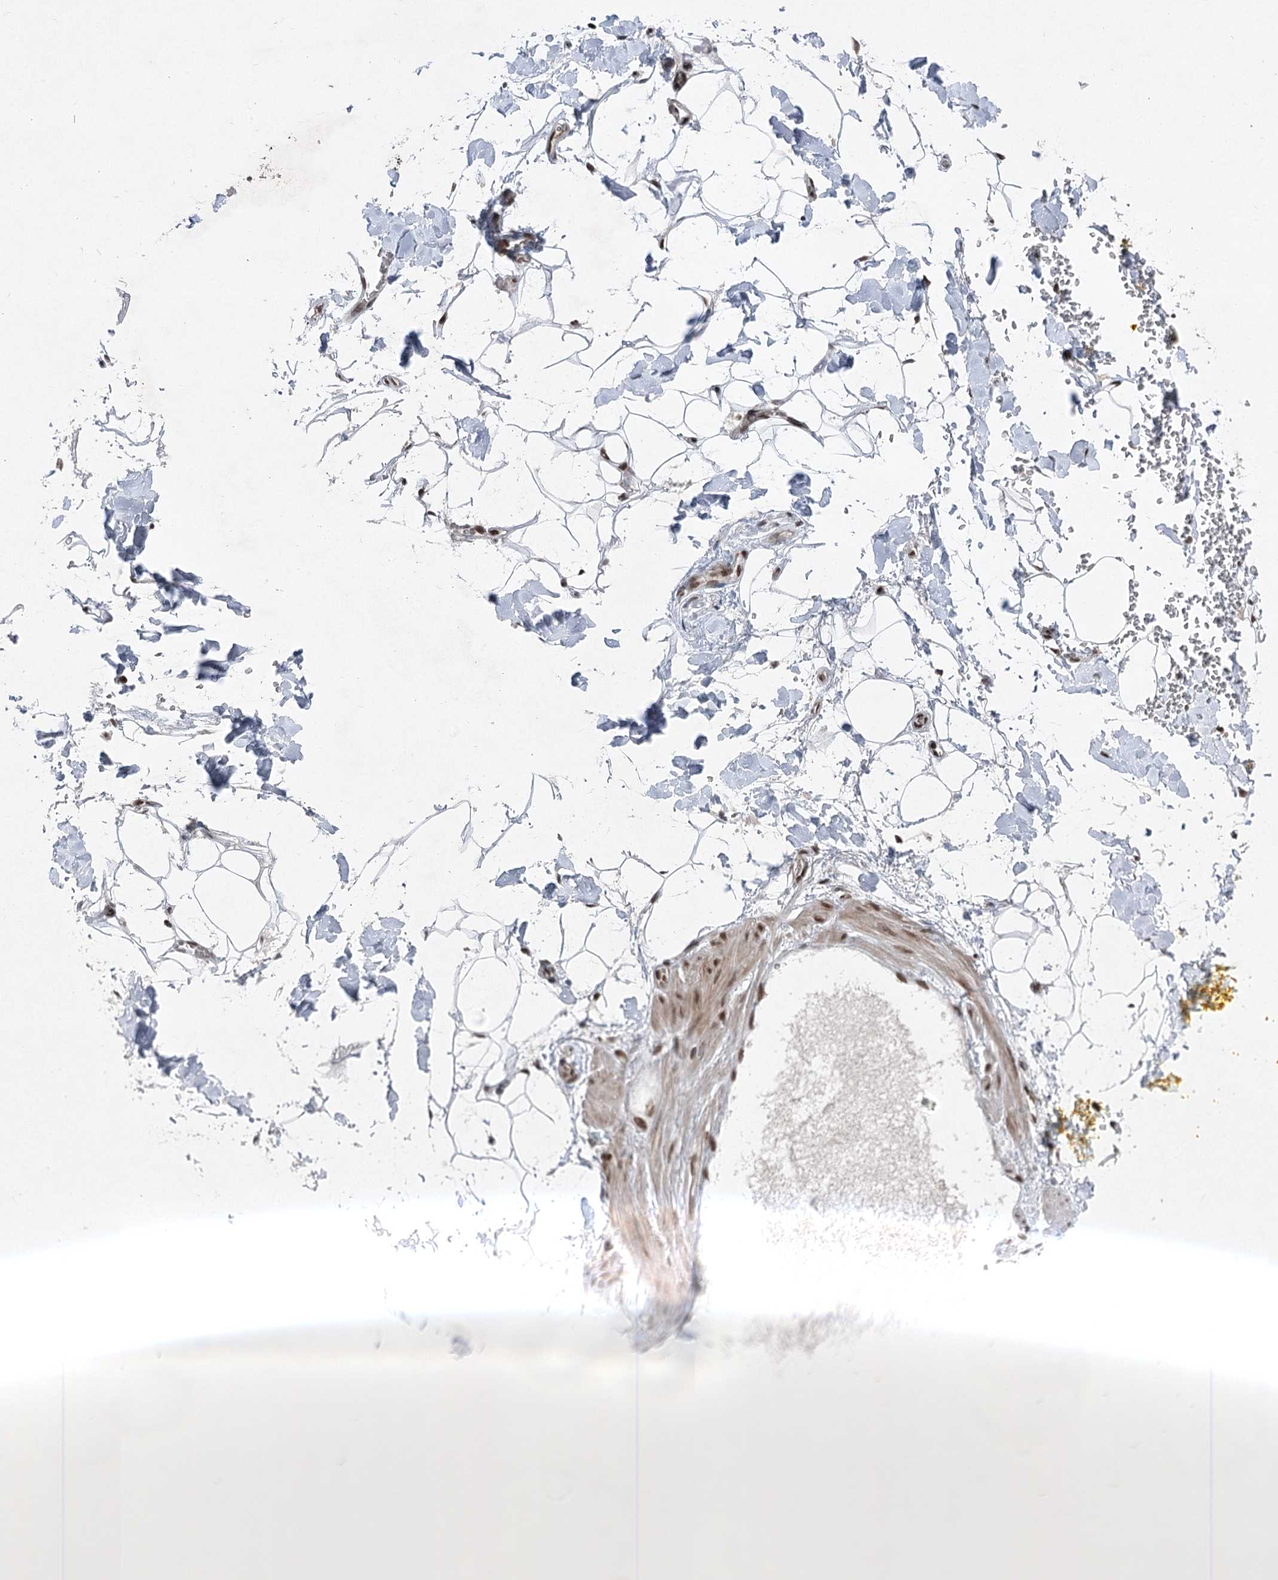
{"staining": {"intensity": "moderate", "quantity": "25%-75%", "location": "nuclear"}, "tissue": "adipose tissue", "cell_type": "Adipocytes", "image_type": "normal", "snomed": [{"axis": "morphology", "description": "Normal tissue, NOS"}, {"axis": "morphology", "description": "Adenocarcinoma, NOS"}, {"axis": "topography", "description": "Pancreas"}, {"axis": "topography", "description": "Peripheral nerve tissue"}], "caption": "Protein staining of normal adipose tissue exhibits moderate nuclear staining in about 25%-75% of adipocytes.", "gene": "CGGBP1", "patient": {"sex": "male", "age": 59}}